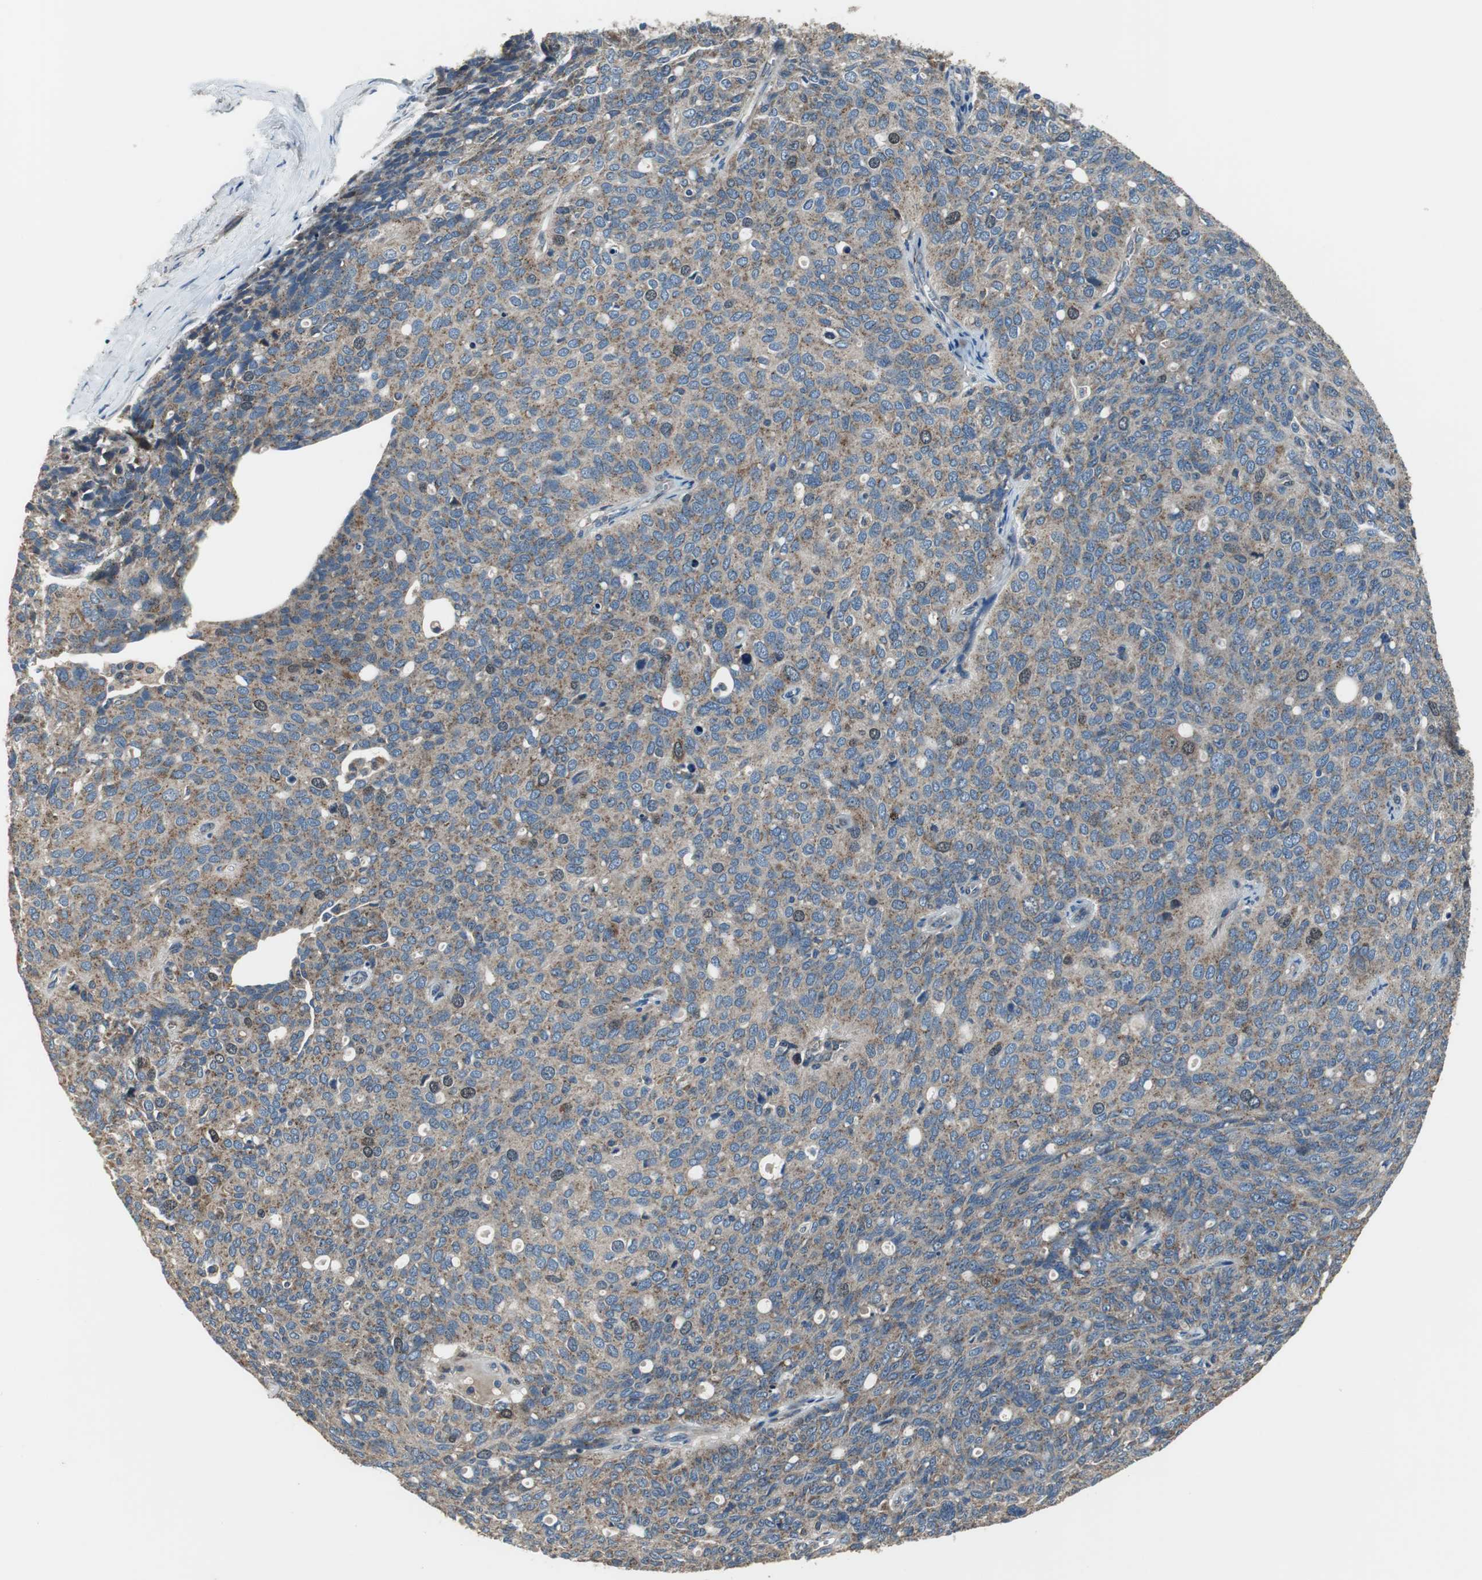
{"staining": {"intensity": "moderate", "quantity": ">75%", "location": "cytoplasmic/membranous,nuclear"}, "tissue": "ovarian cancer", "cell_type": "Tumor cells", "image_type": "cancer", "snomed": [{"axis": "morphology", "description": "Carcinoma, endometroid"}, {"axis": "topography", "description": "Ovary"}], "caption": "Ovarian endometroid carcinoma stained for a protein shows moderate cytoplasmic/membranous and nuclear positivity in tumor cells. Nuclei are stained in blue.", "gene": "PI4KB", "patient": {"sex": "female", "age": 60}}